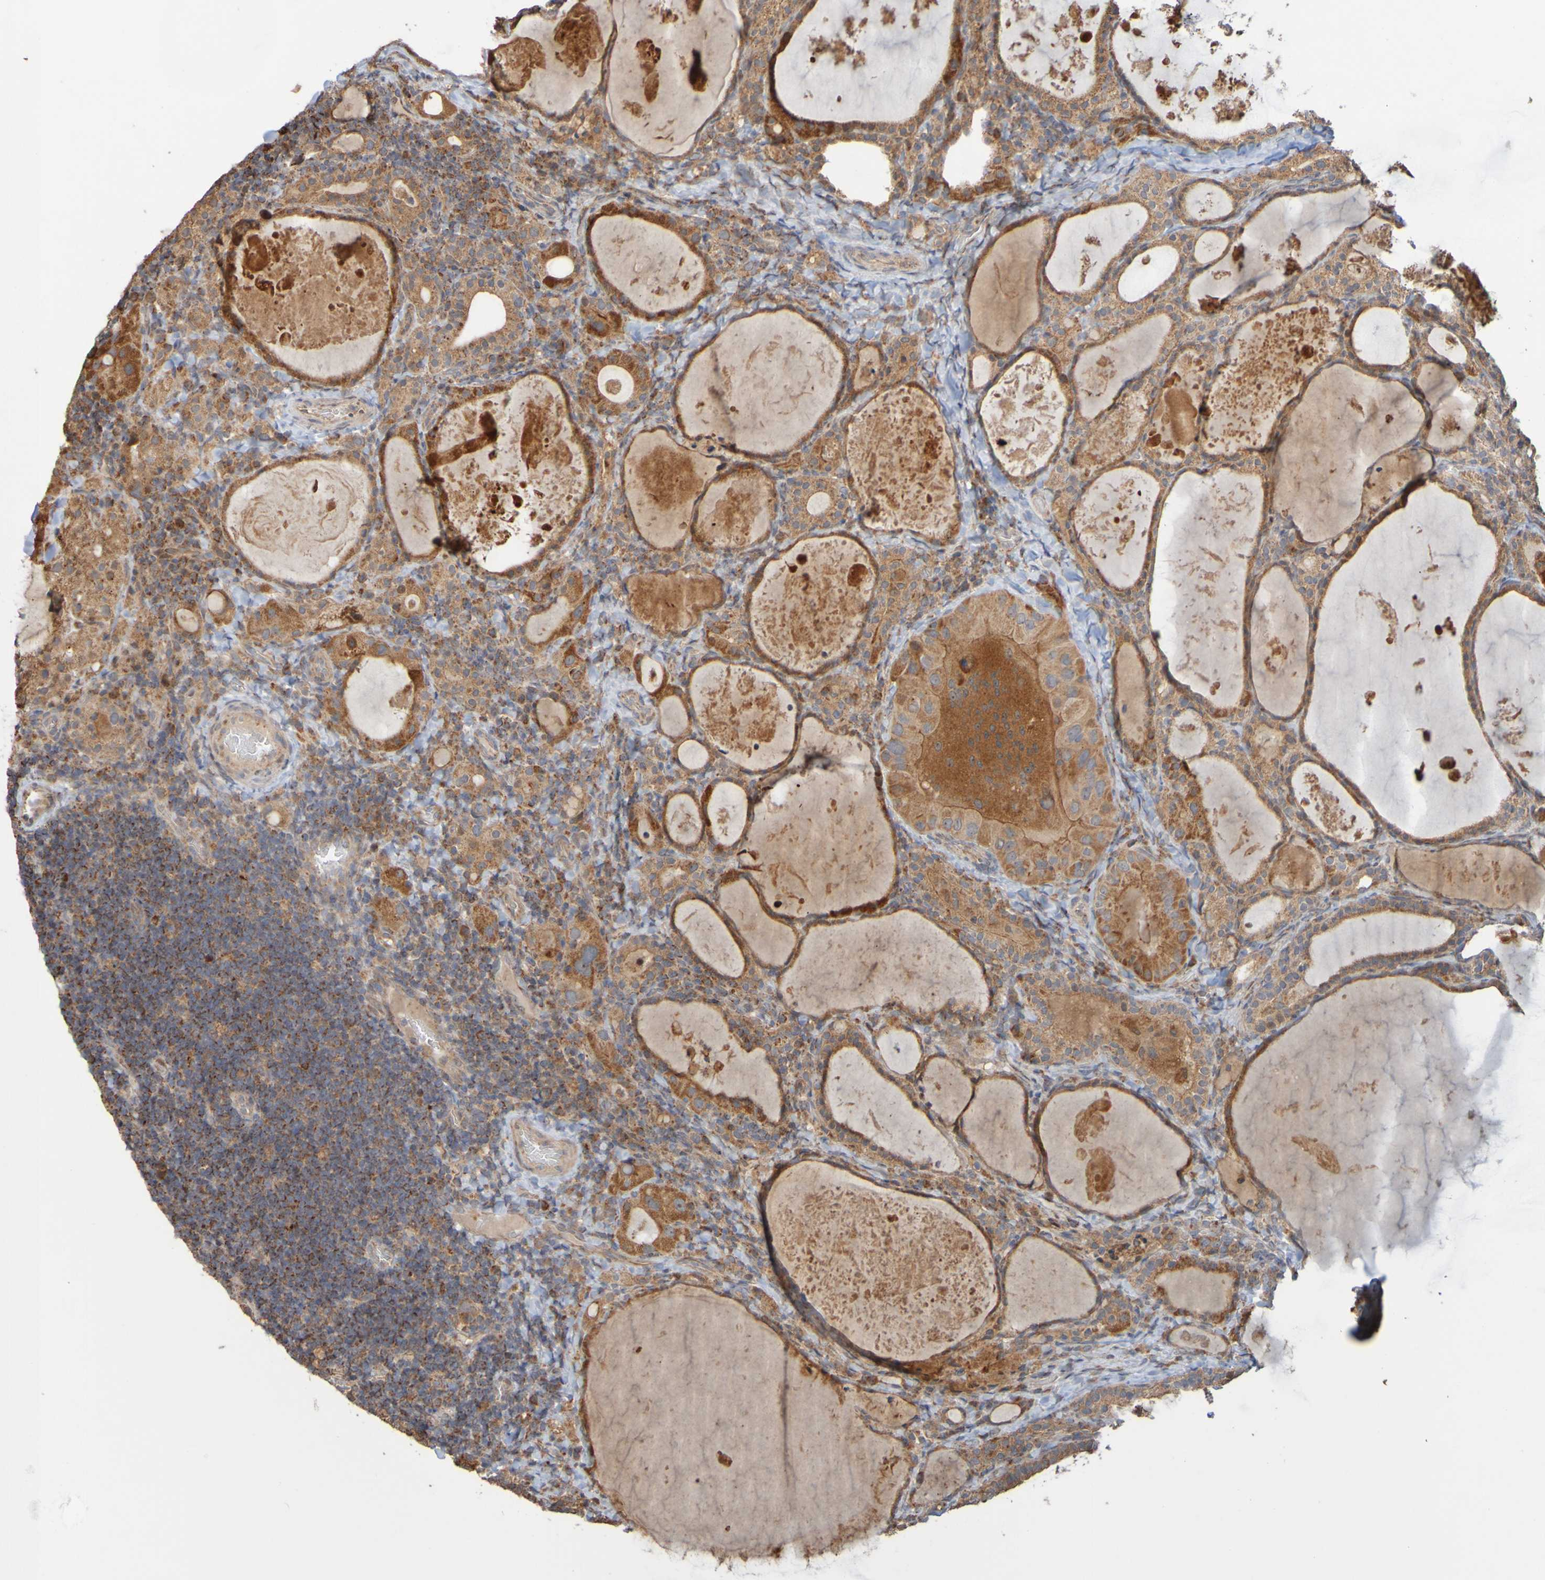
{"staining": {"intensity": "moderate", "quantity": ">75%", "location": "cytoplasmic/membranous"}, "tissue": "thyroid cancer", "cell_type": "Tumor cells", "image_type": "cancer", "snomed": [{"axis": "morphology", "description": "Papillary adenocarcinoma, NOS"}, {"axis": "topography", "description": "Thyroid gland"}], "caption": "IHC of human papillary adenocarcinoma (thyroid) exhibits medium levels of moderate cytoplasmic/membranous staining in approximately >75% of tumor cells. Immunohistochemistry (ihc) stains the protein of interest in brown and the nuclei are stained blue.", "gene": "TMBIM1", "patient": {"sex": "female", "age": 42}}